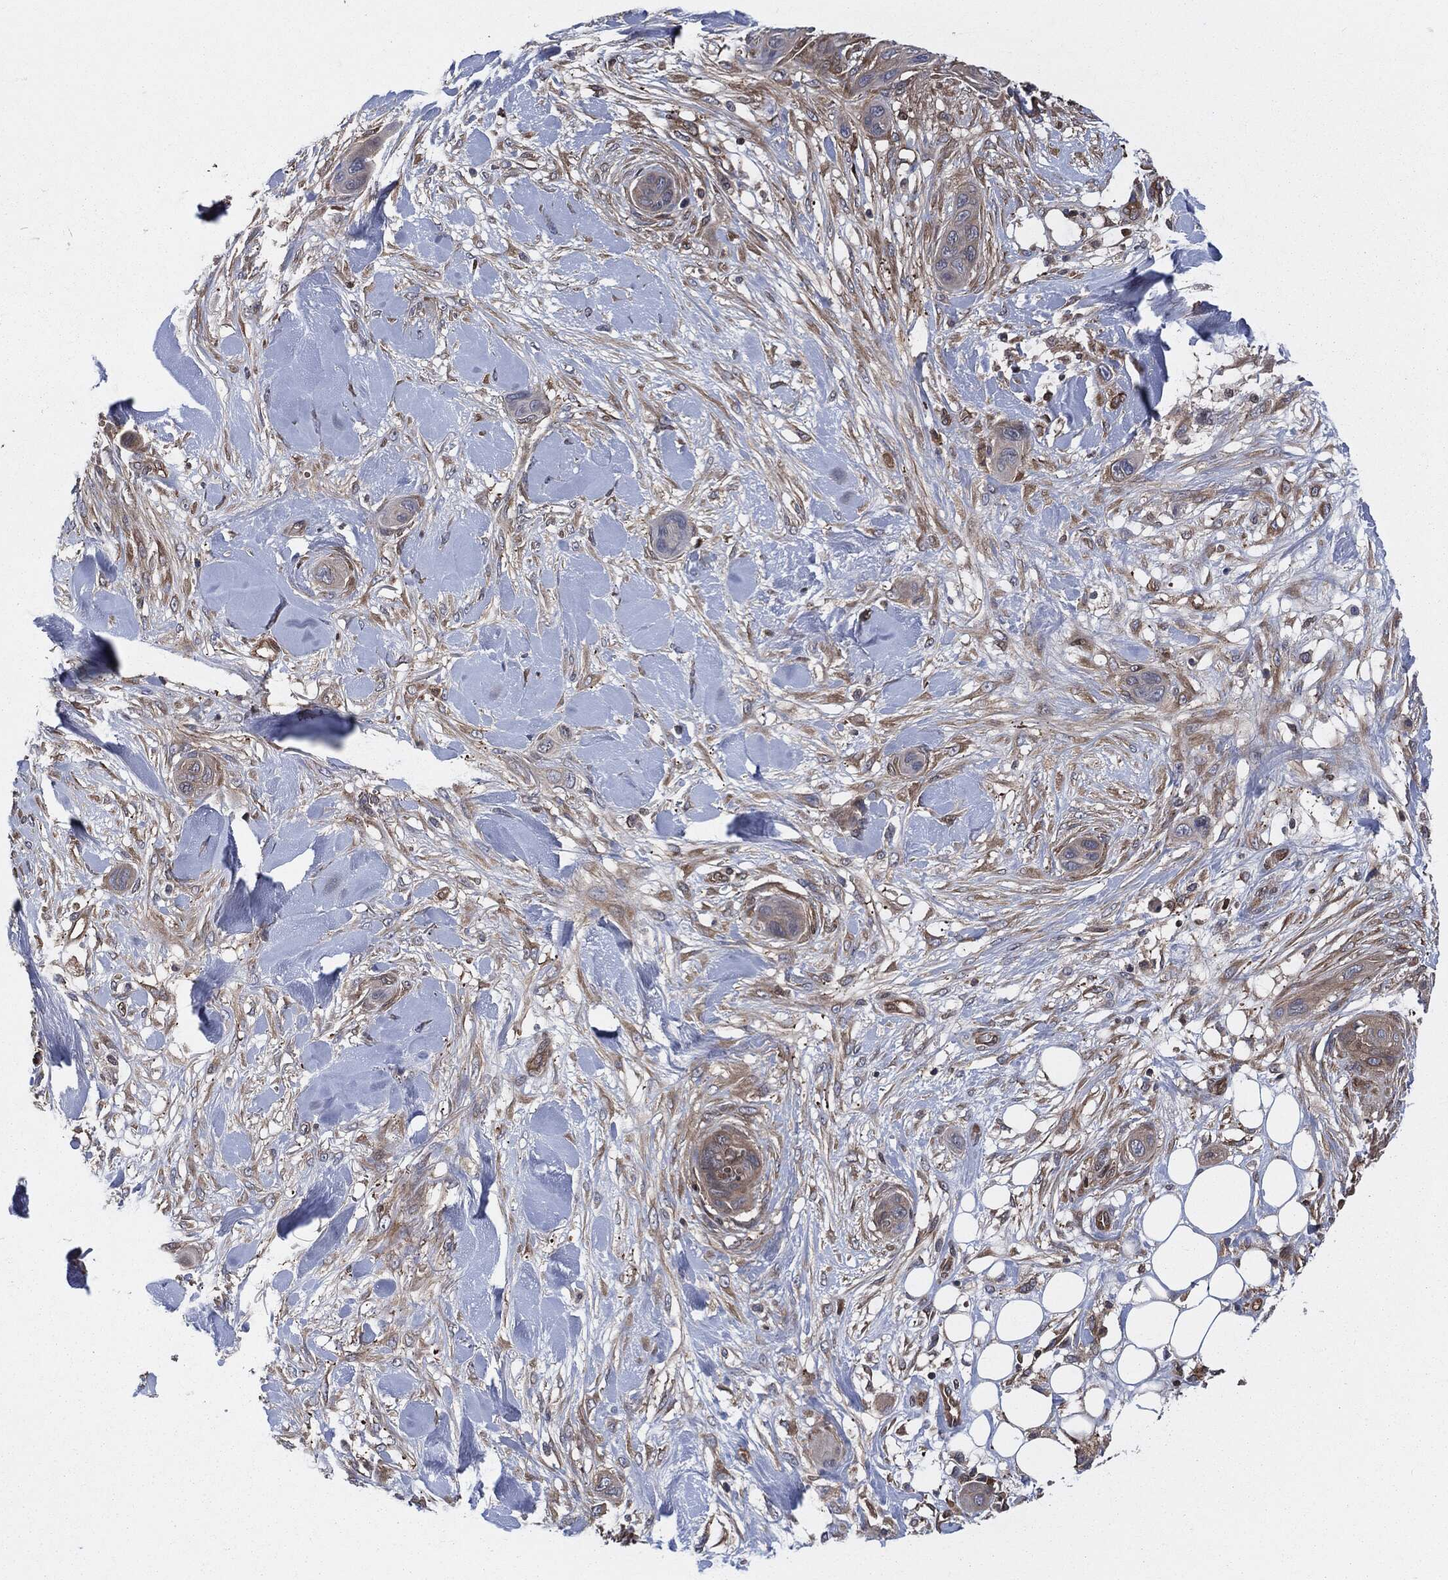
{"staining": {"intensity": "negative", "quantity": "none", "location": "none"}, "tissue": "skin cancer", "cell_type": "Tumor cells", "image_type": "cancer", "snomed": [{"axis": "morphology", "description": "Squamous cell carcinoma, NOS"}, {"axis": "topography", "description": "Skin"}], "caption": "Immunohistochemistry of human skin squamous cell carcinoma displays no staining in tumor cells.", "gene": "XPNPEP1", "patient": {"sex": "male", "age": 78}}